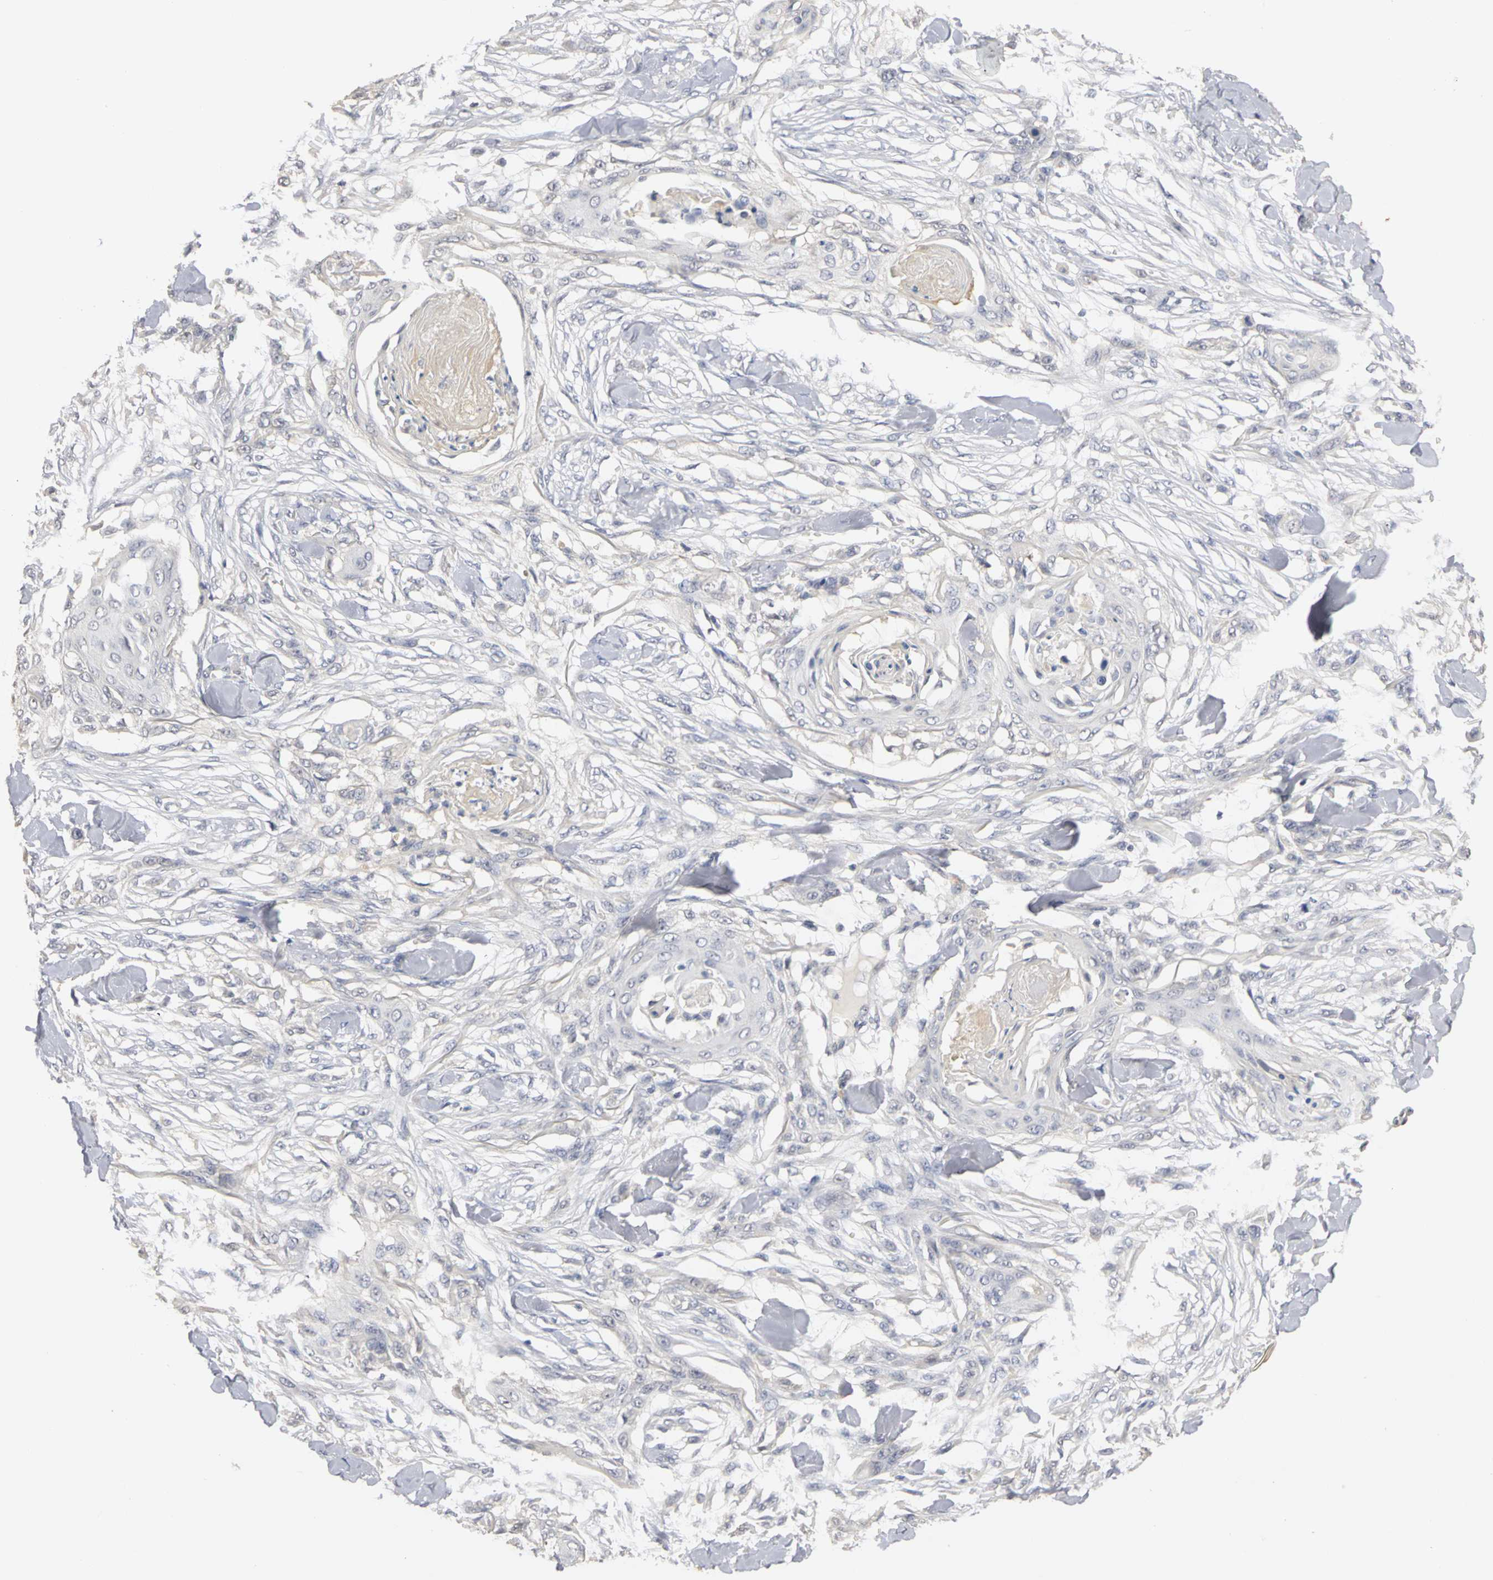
{"staining": {"intensity": "negative", "quantity": "none", "location": "none"}, "tissue": "skin cancer", "cell_type": "Tumor cells", "image_type": "cancer", "snomed": [{"axis": "morphology", "description": "Normal tissue, NOS"}, {"axis": "morphology", "description": "Squamous cell carcinoma, NOS"}, {"axis": "topography", "description": "Skin"}], "caption": "Immunohistochemistry of human skin squamous cell carcinoma reveals no positivity in tumor cells.", "gene": "PGR", "patient": {"sex": "female", "age": 59}}